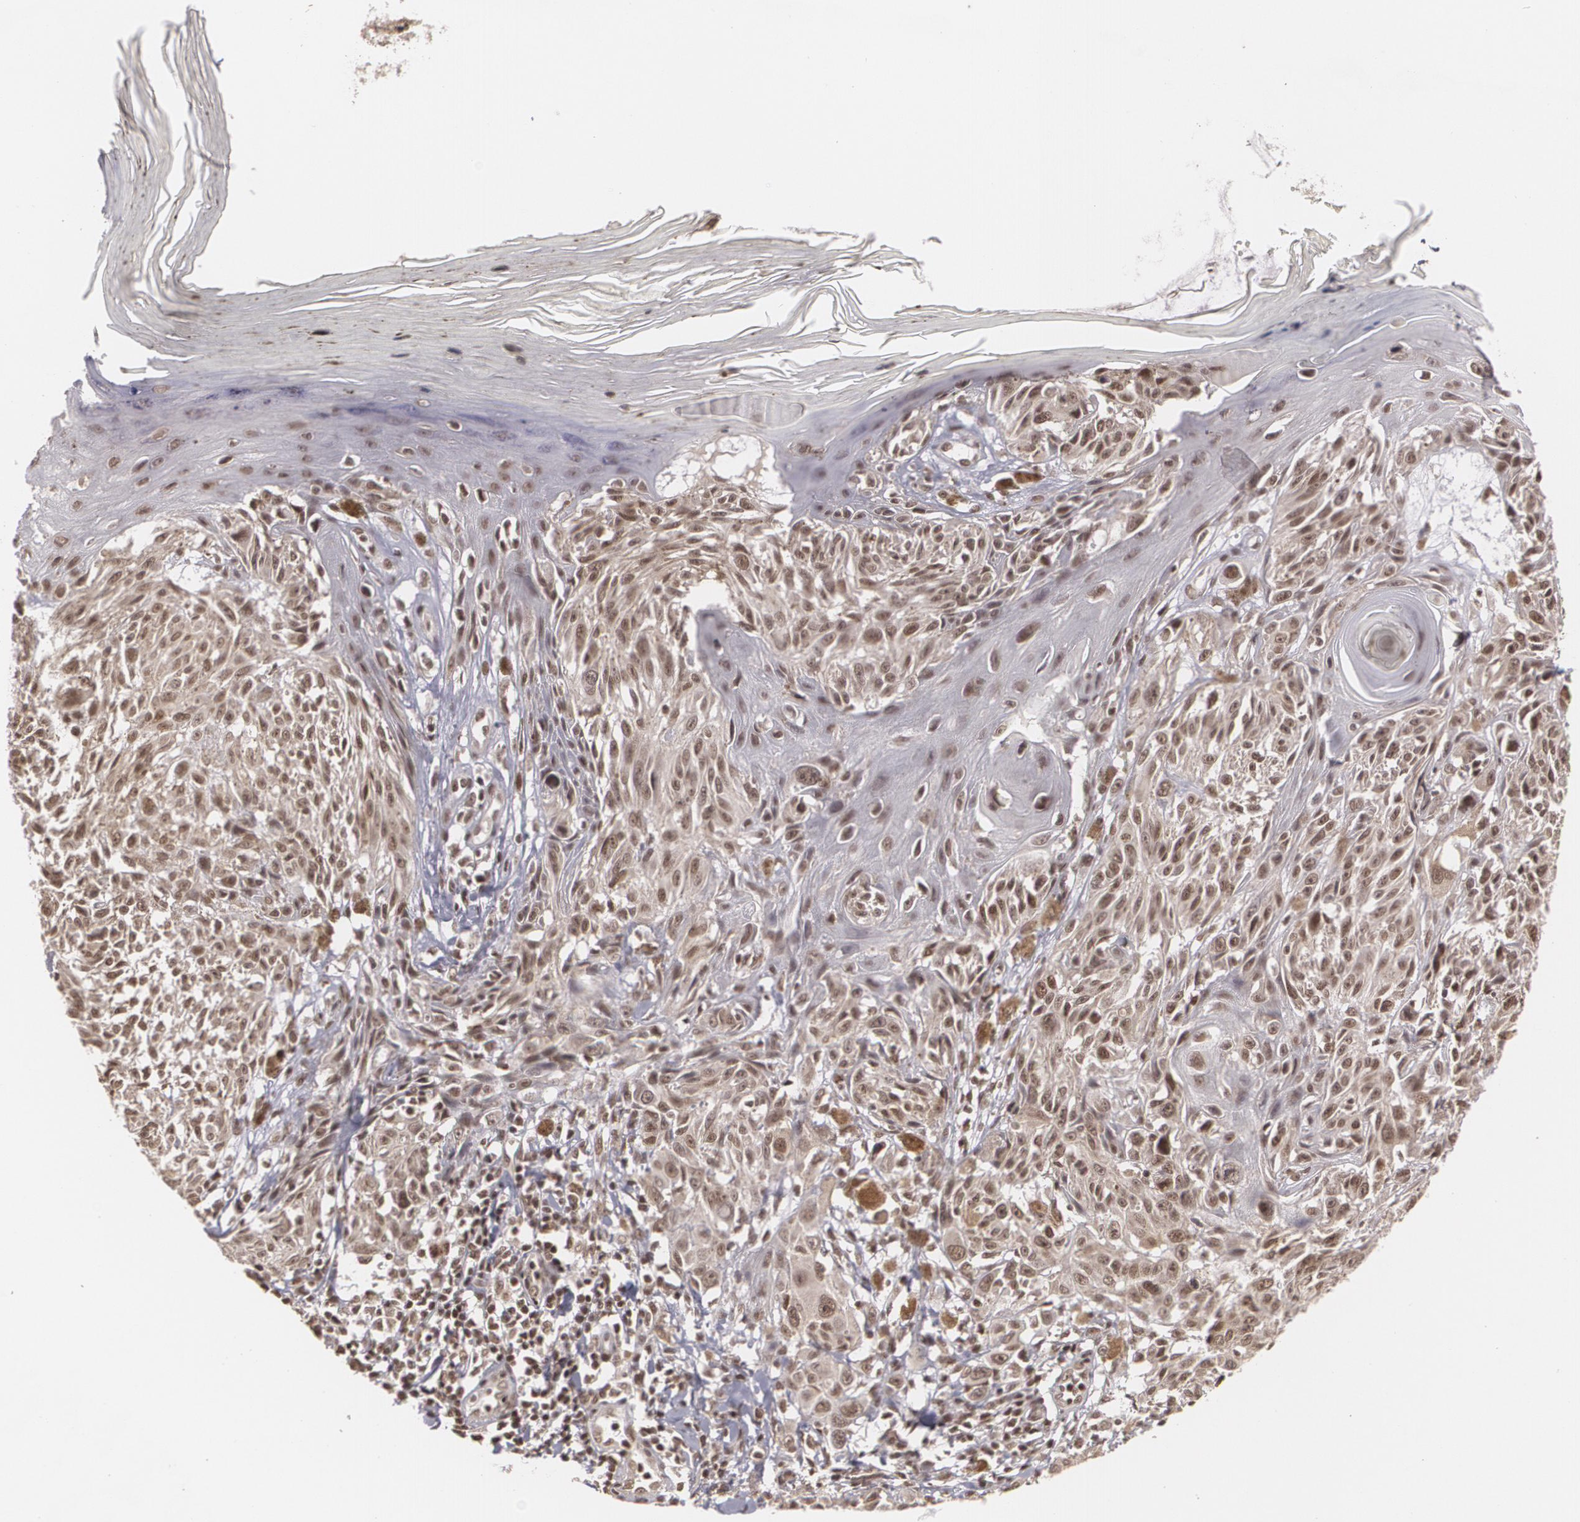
{"staining": {"intensity": "moderate", "quantity": ">75%", "location": "nuclear"}, "tissue": "melanoma", "cell_type": "Tumor cells", "image_type": "cancer", "snomed": [{"axis": "morphology", "description": "Malignant melanoma, NOS"}, {"axis": "topography", "description": "Skin"}], "caption": "IHC (DAB (3,3'-diaminobenzidine)) staining of melanoma shows moderate nuclear protein positivity in approximately >75% of tumor cells.", "gene": "RXRB", "patient": {"sex": "female", "age": 77}}